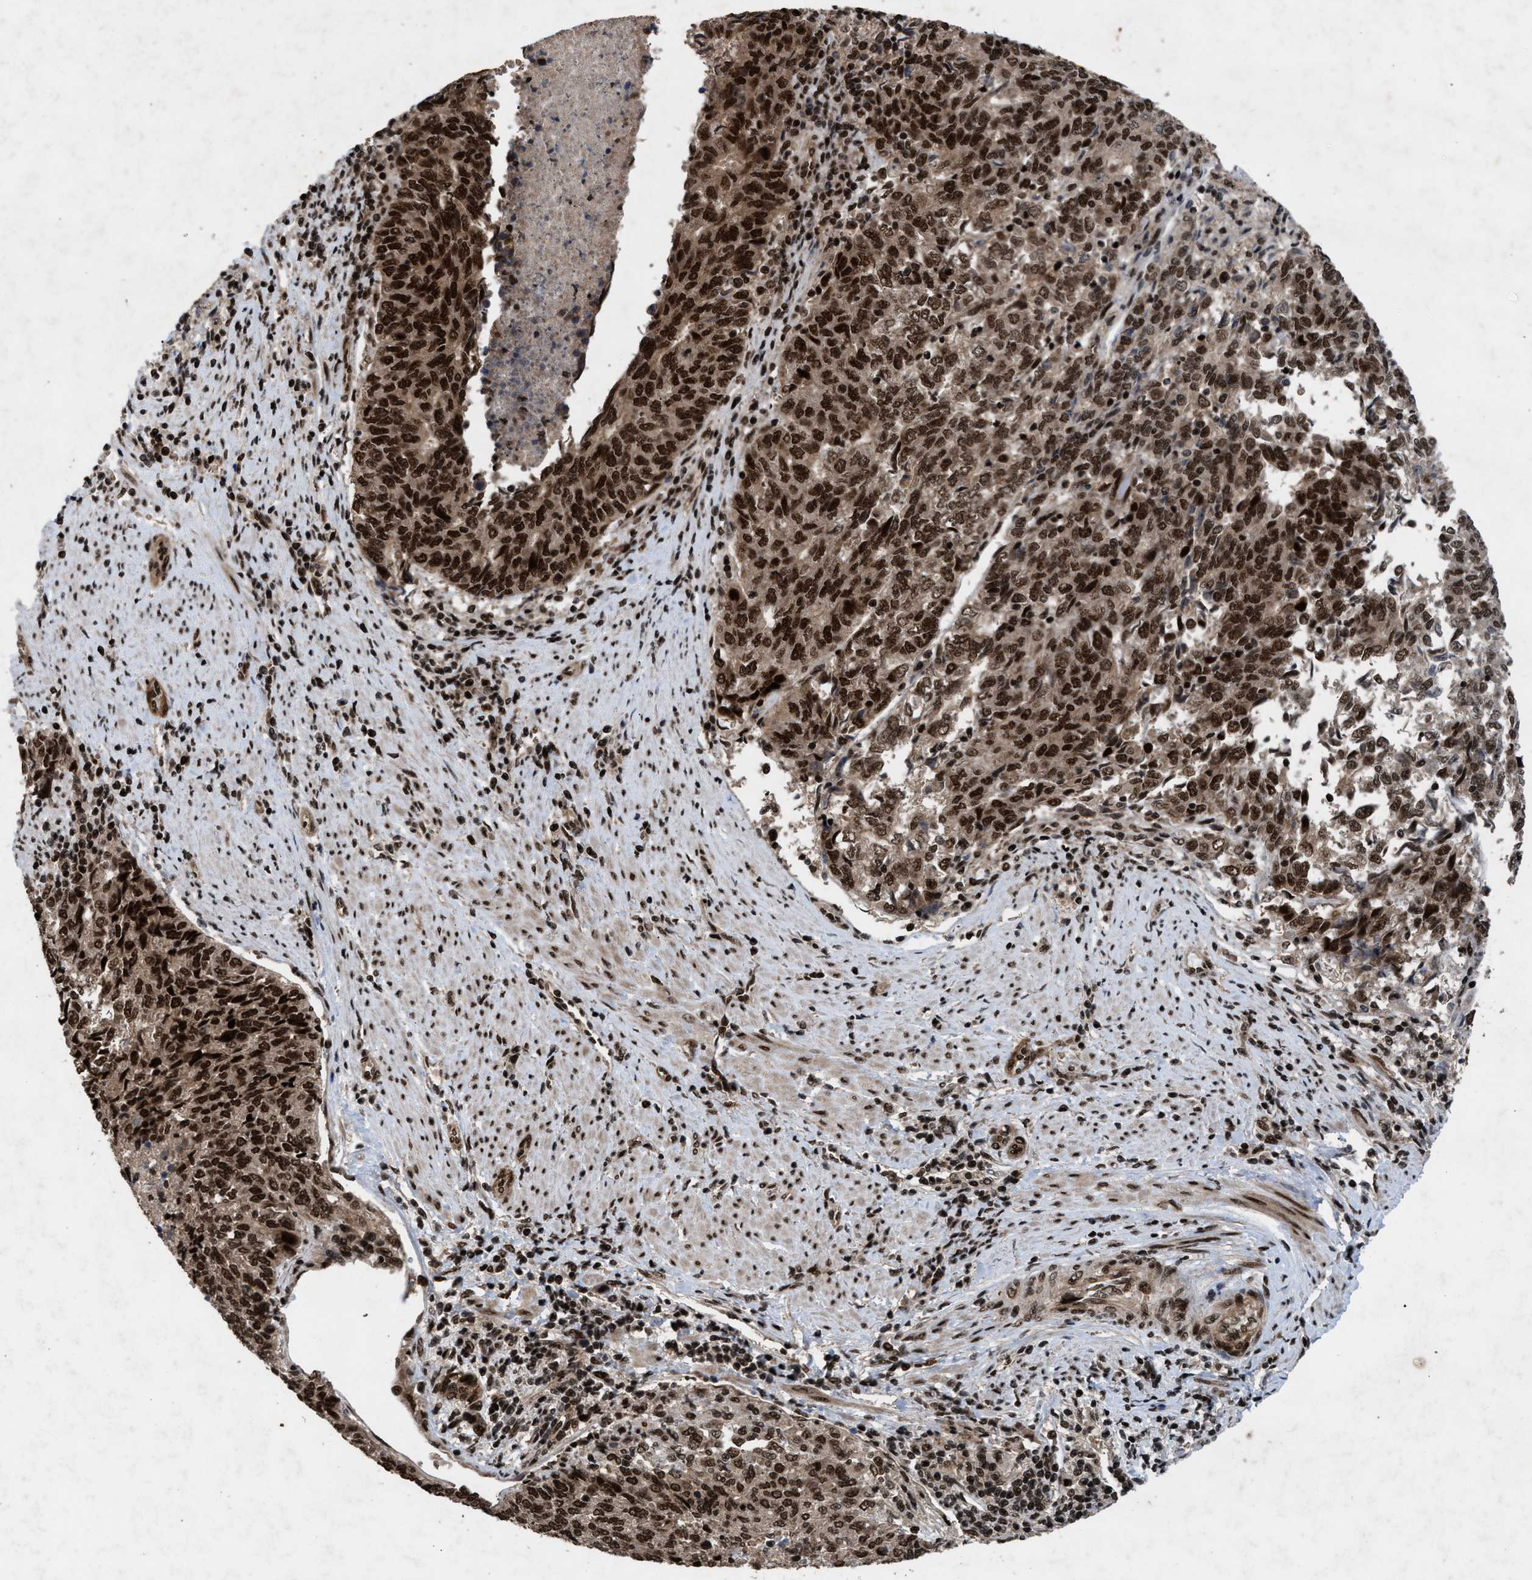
{"staining": {"intensity": "strong", "quantity": ">75%", "location": "cytoplasmic/membranous,nuclear"}, "tissue": "endometrial cancer", "cell_type": "Tumor cells", "image_type": "cancer", "snomed": [{"axis": "morphology", "description": "Adenocarcinoma, NOS"}, {"axis": "topography", "description": "Endometrium"}], "caption": "About >75% of tumor cells in human endometrial cancer (adenocarcinoma) exhibit strong cytoplasmic/membranous and nuclear protein positivity as visualized by brown immunohistochemical staining.", "gene": "WIZ", "patient": {"sex": "female", "age": 80}}